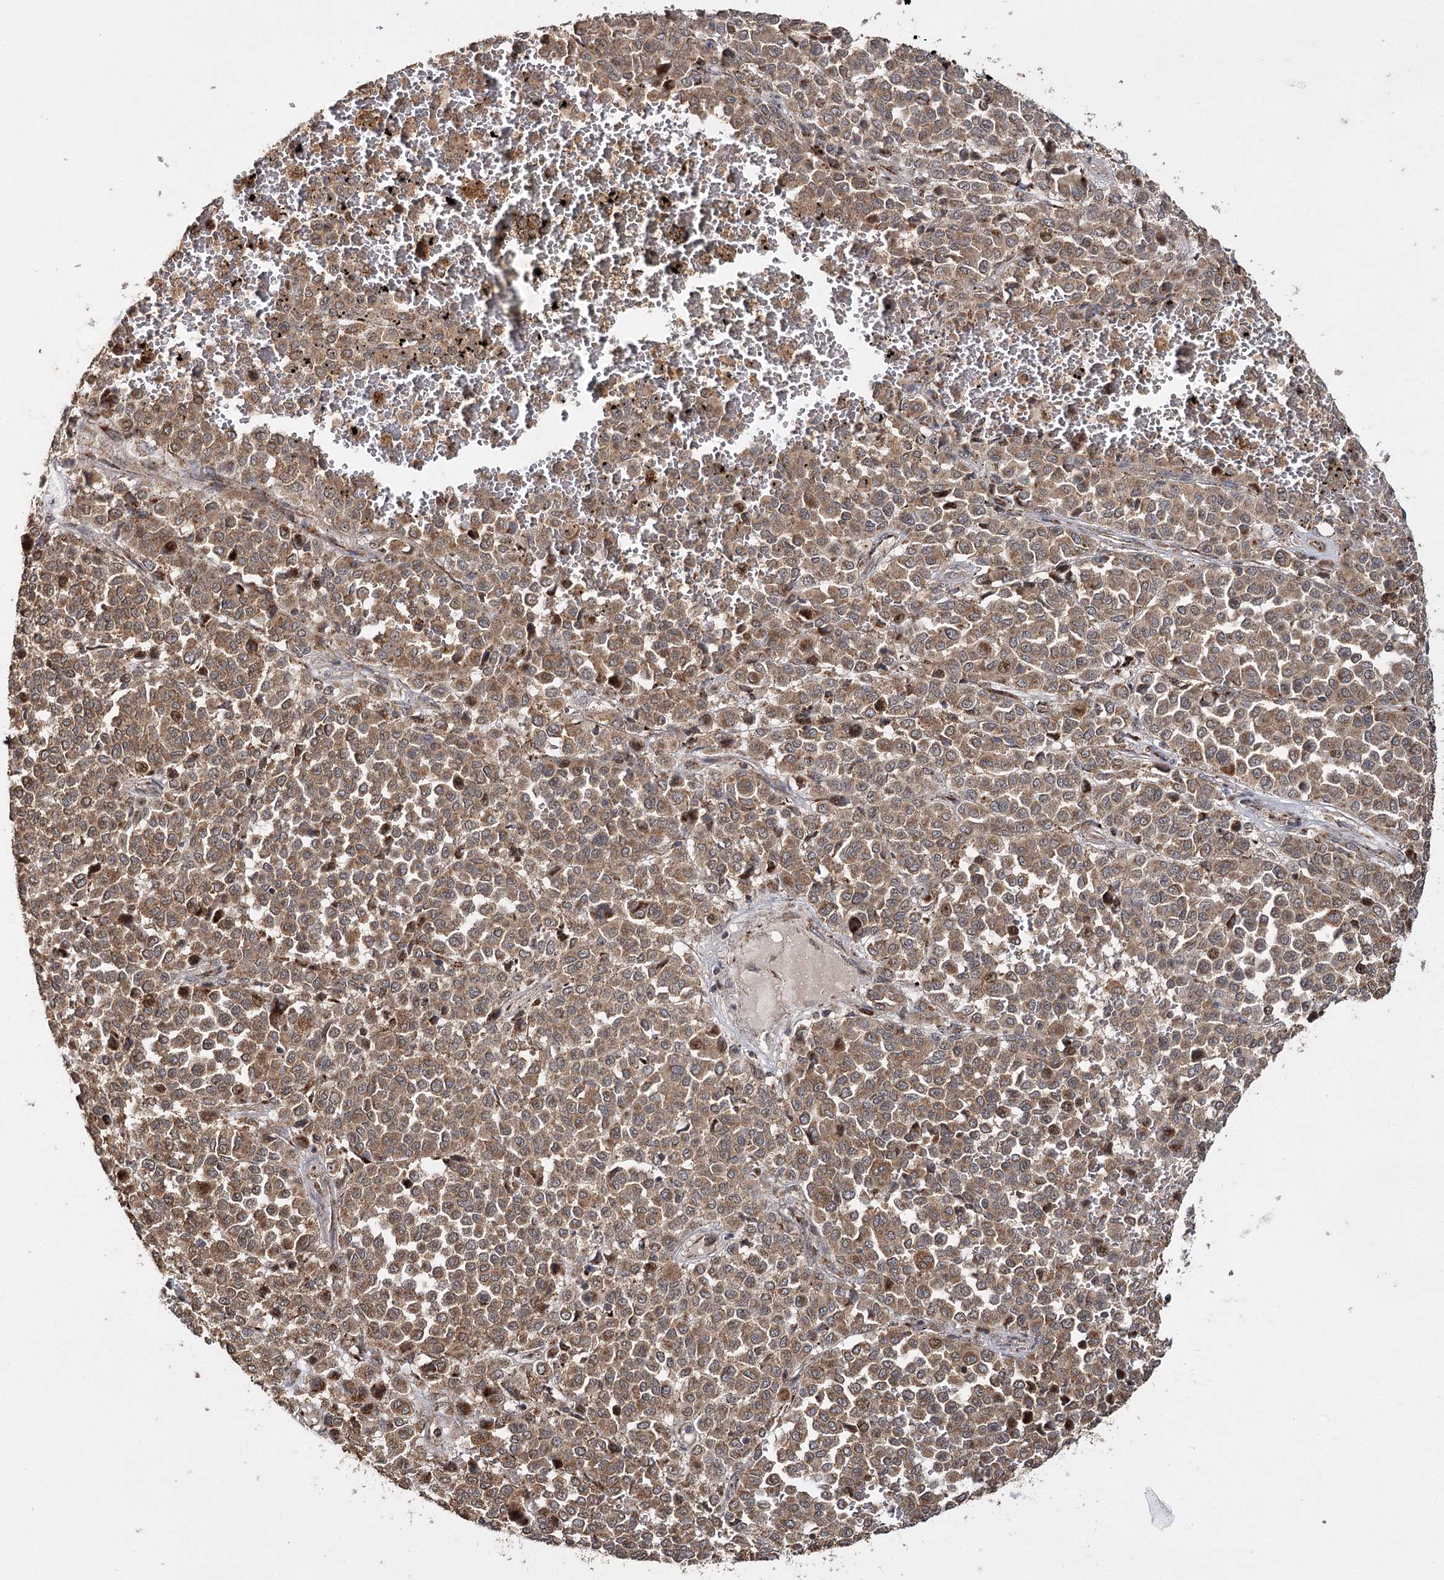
{"staining": {"intensity": "moderate", "quantity": ">75%", "location": "cytoplasmic/membranous"}, "tissue": "melanoma", "cell_type": "Tumor cells", "image_type": "cancer", "snomed": [{"axis": "morphology", "description": "Malignant melanoma, Metastatic site"}, {"axis": "topography", "description": "Pancreas"}], "caption": "Immunohistochemistry (IHC) image of neoplastic tissue: melanoma stained using immunohistochemistry exhibits medium levels of moderate protein expression localized specifically in the cytoplasmic/membranous of tumor cells, appearing as a cytoplasmic/membranous brown color.", "gene": "ZNRF3", "patient": {"sex": "female", "age": 30}}